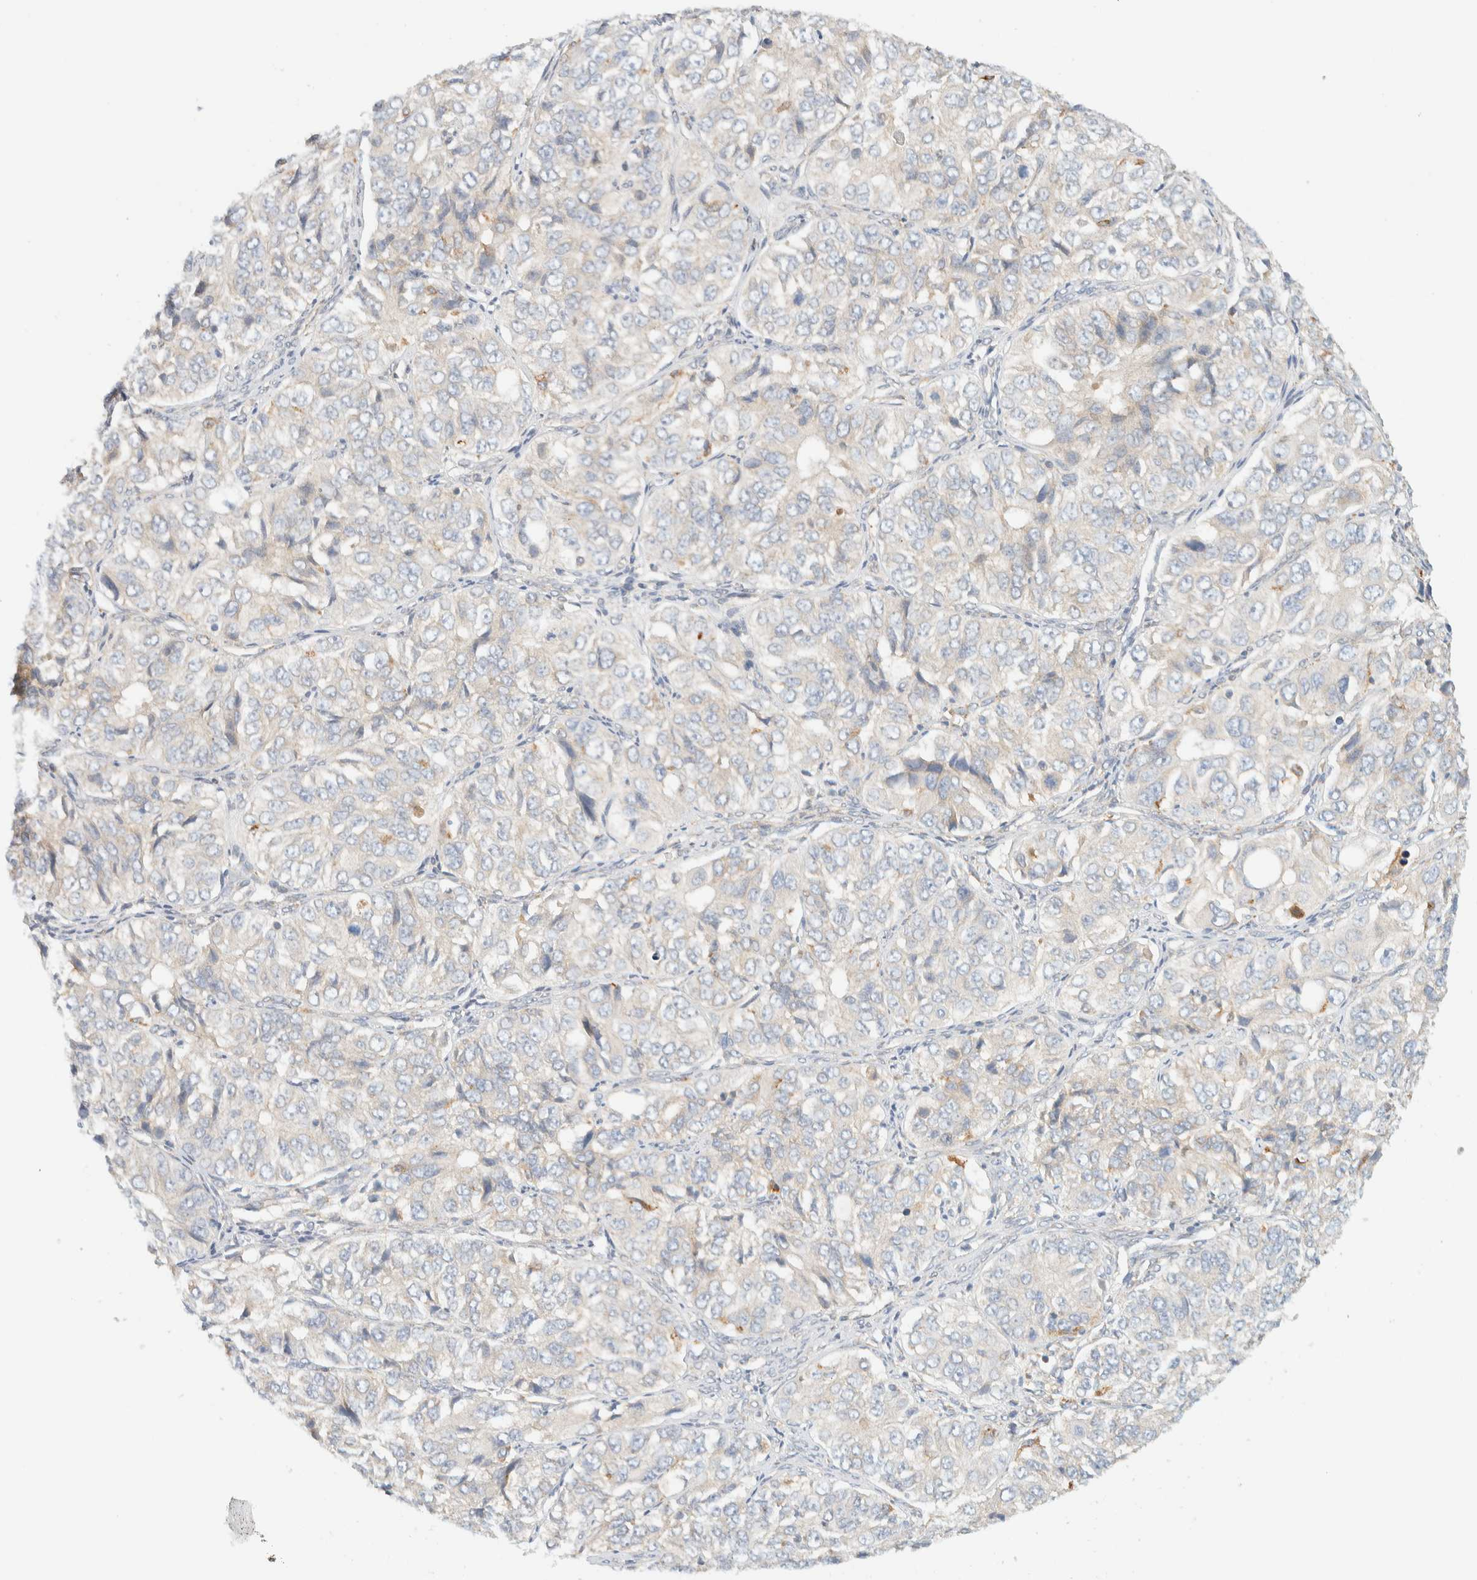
{"staining": {"intensity": "negative", "quantity": "none", "location": "none"}, "tissue": "ovarian cancer", "cell_type": "Tumor cells", "image_type": "cancer", "snomed": [{"axis": "morphology", "description": "Carcinoma, endometroid"}, {"axis": "topography", "description": "Ovary"}], "caption": "This is an immunohistochemistry (IHC) image of ovarian endometroid carcinoma. There is no staining in tumor cells.", "gene": "NT5C", "patient": {"sex": "female", "age": 51}}